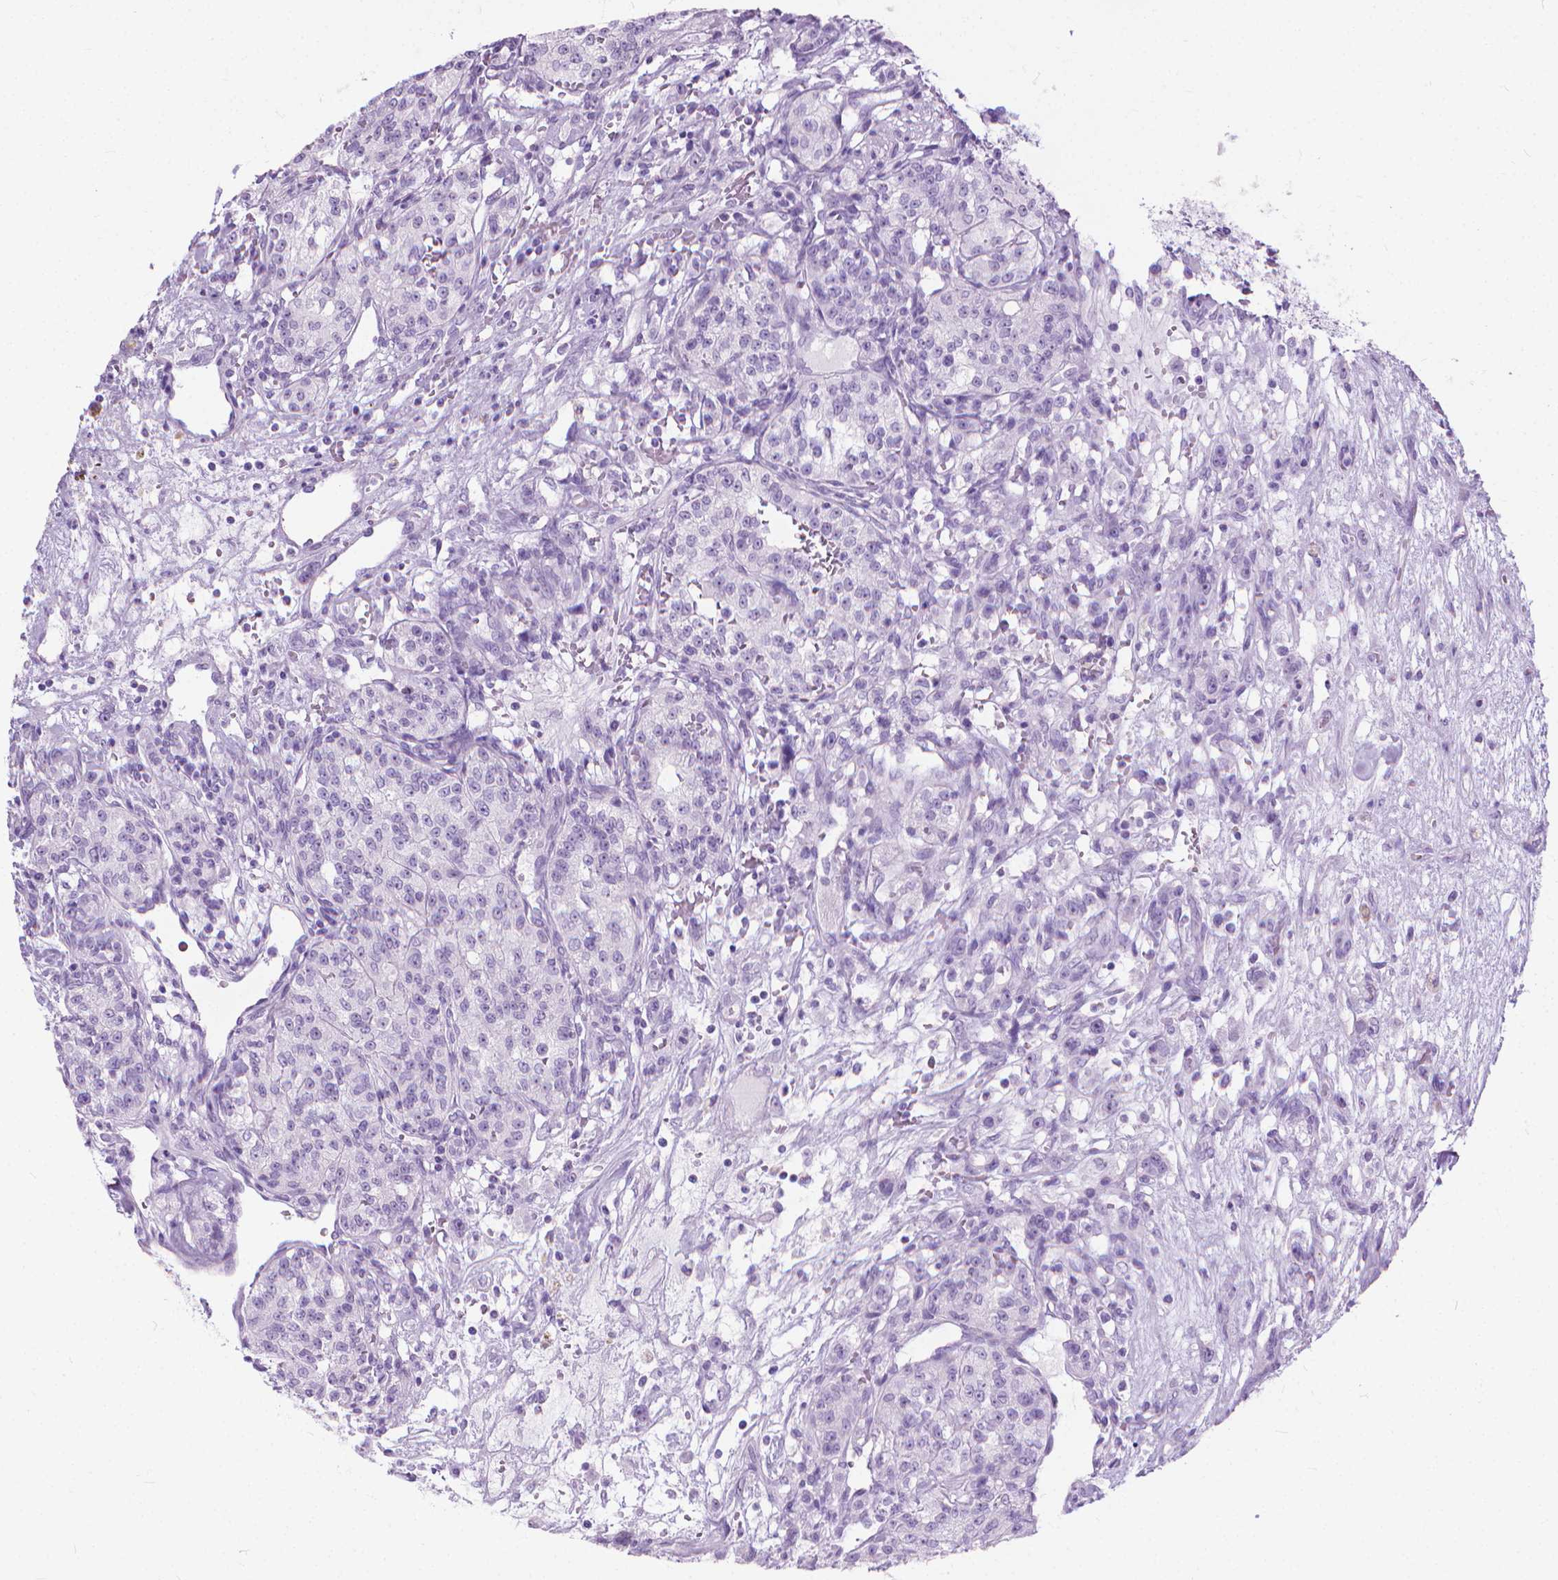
{"staining": {"intensity": "negative", "quantity": "none", "location": "none"}, "tissue": "renal cancer", "cell_type": "Tumor cells", "image_type": "cancer", "snomed": [{"axis": "morphology", "description": "Adenocarcinoma, NOS"}, {"axis": "topography", "description": "Kidney"}], "caption": "Immunohistochemistry (IHC) photomicrograph of neoplastic tissue: human adenocarcinoma (renal) stained with DAB displays no significant protein staining in tumor cells. (DAB (3,3'-diaminobenzidine) immunohistochemistry (IHC) visualized using brightfield microscopy, high magnification).", "gene": "HTR2B", "patient": {"sex": "female", "age": 63}}